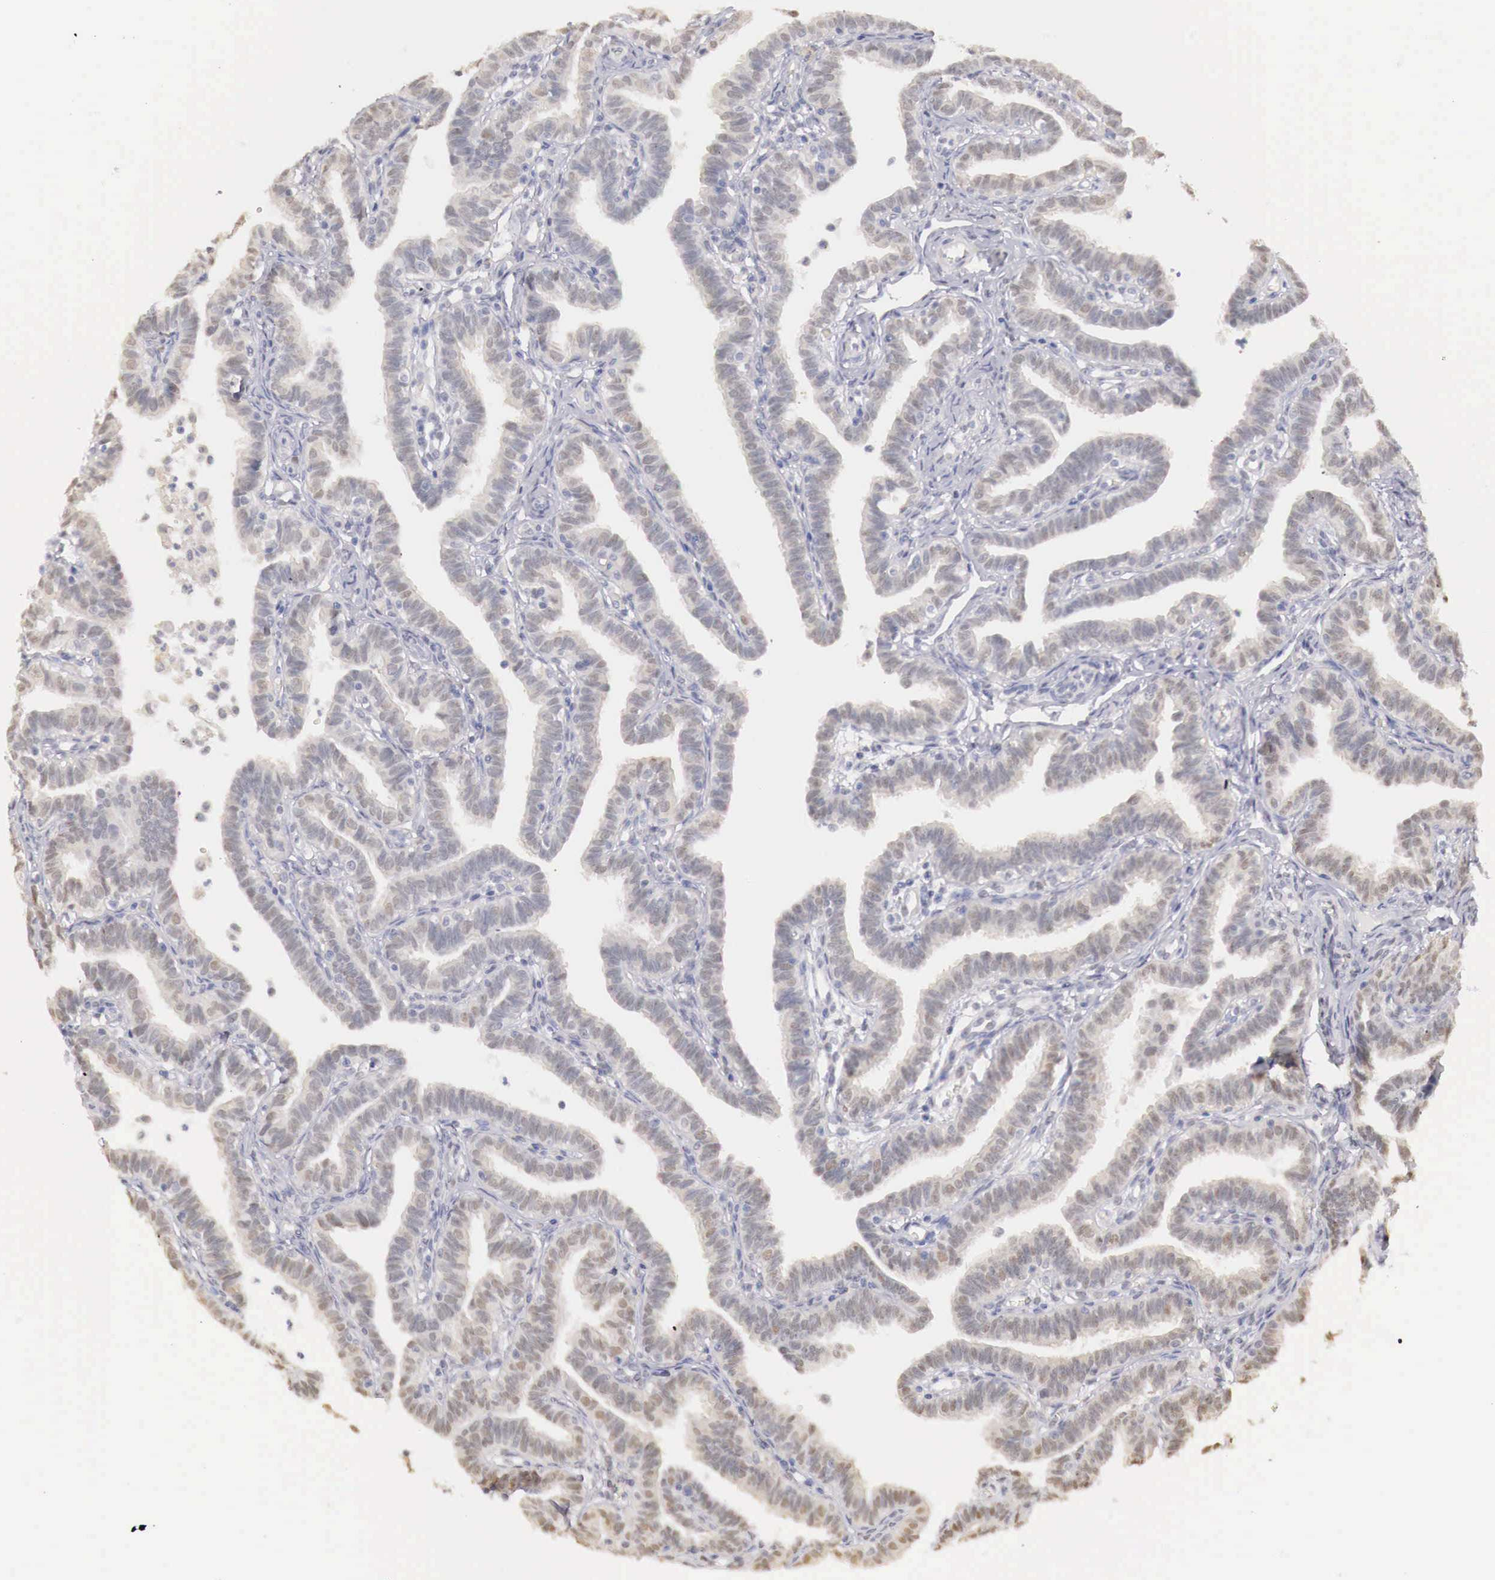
{"staining": {"intensity": "weak", "quantity": "25%-75%", "location": "nuclear"}, "tissue": "fallopian tube", "cell_type": "Glandular cells", "image_type": "normal", "snomed": [{"axis": "morphology", "description": "Normal tissue, NOS"}, {"axis": "topography", "description": "Fallopian tube"}], "caption": "Benign fallopian tube shows weak nuclear expression in about 25%-75% of glandular cells, visualized by immunohistochemistry. (DAB (3,3'-diaminobenzidine) IHC, brown staining for protein, blue staining for nuclei).", "gene": "UBA1", "patient": {"sex": "female", "age": 41}}